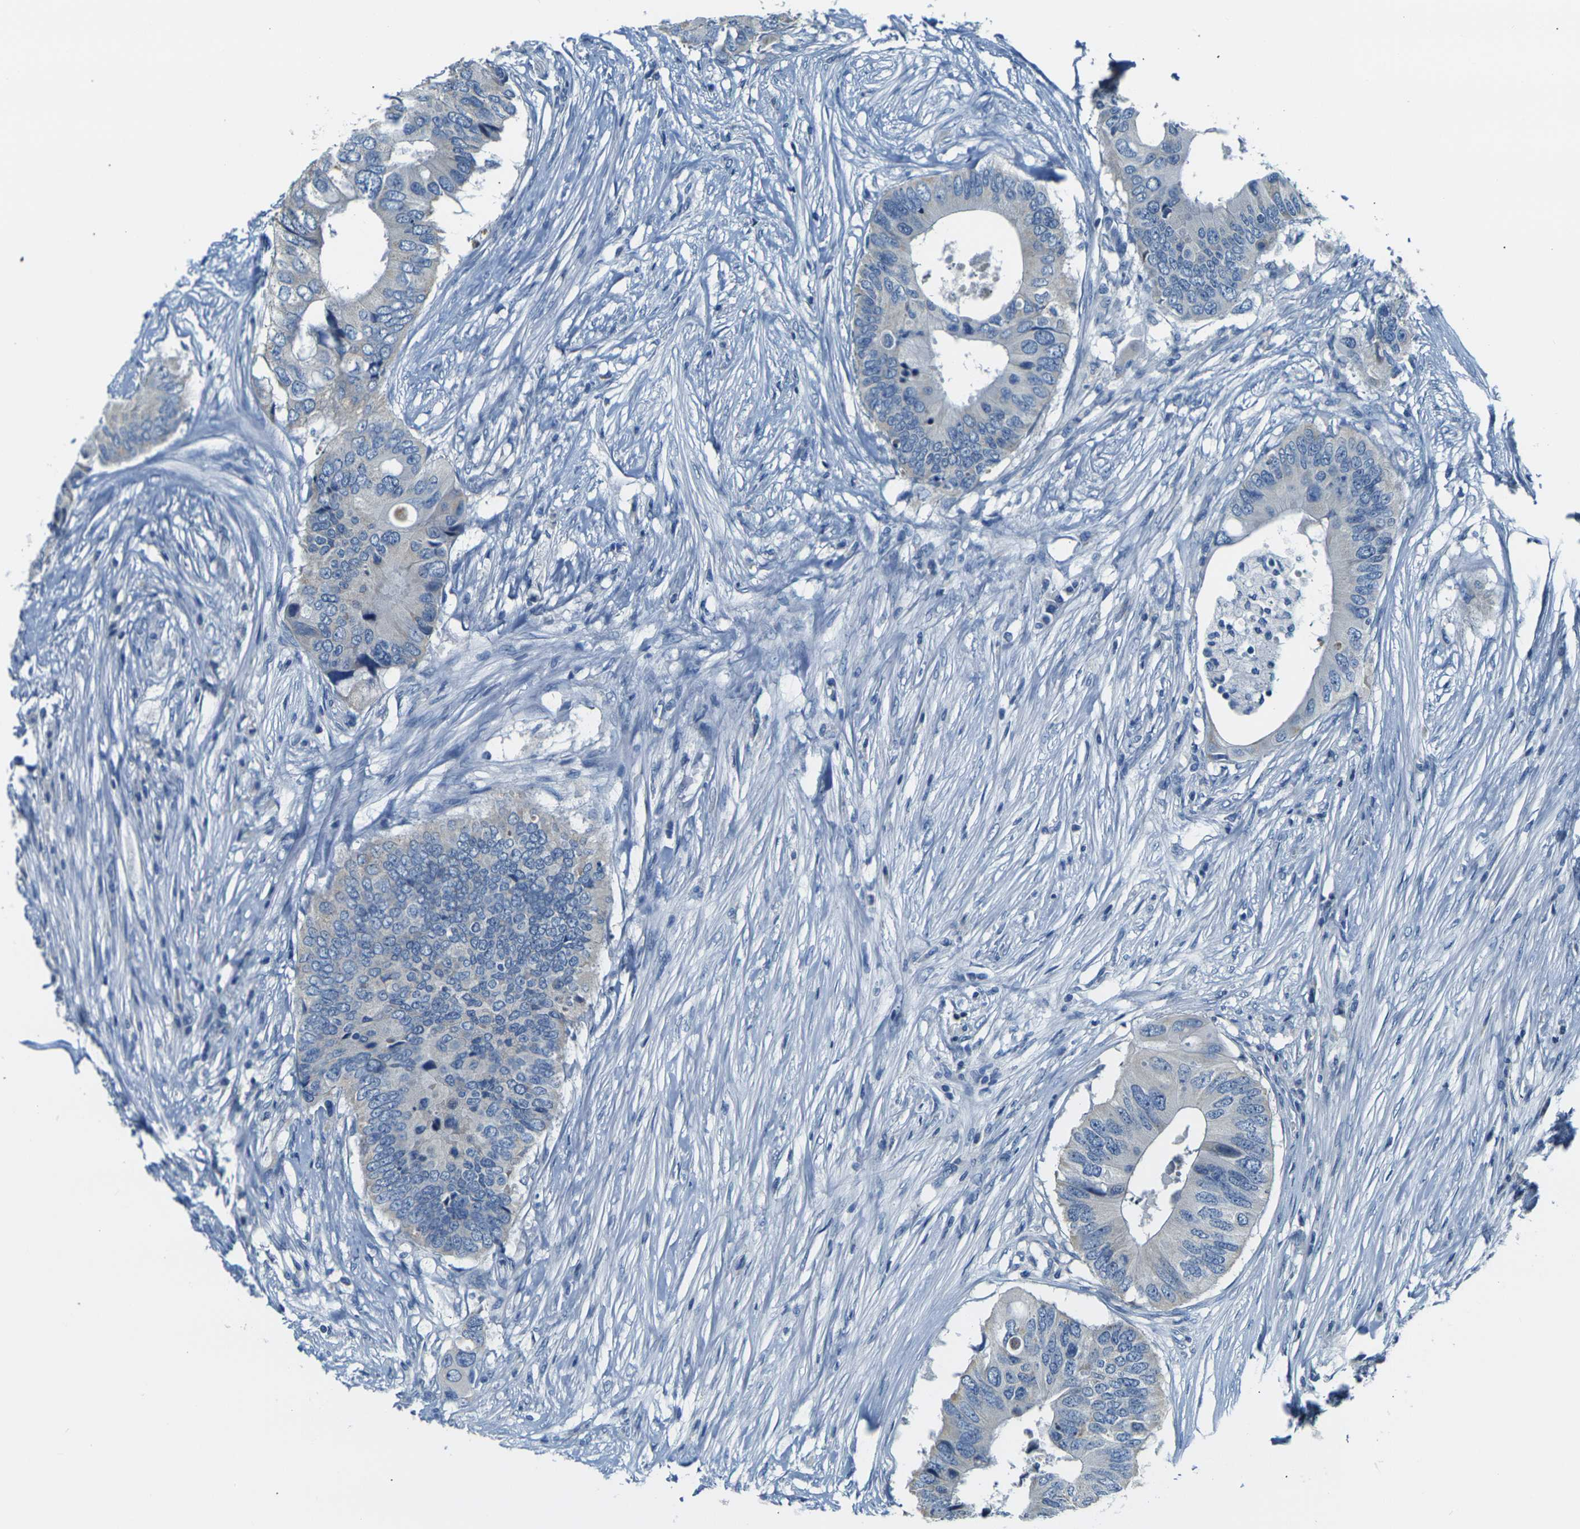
{"staining": {"intensity": "negative", "quantity": "none", "location": "none"}, "tissue": "colorectal cancer", "cell_type": "Tumor cells", "image_type": "cancer", "snomed": [{"axis": "morphology", "description": "Adenocarcinoma, NOS"}, {"axis": "topography", "description": "Colon"}], "caption": "Protein analysis of colorectal cancer (adenocarcinoma) reveals no significant staining in tumor cells.", "gene": "SHISAL2B", "patient": {"sex": "male", "age": 71}}